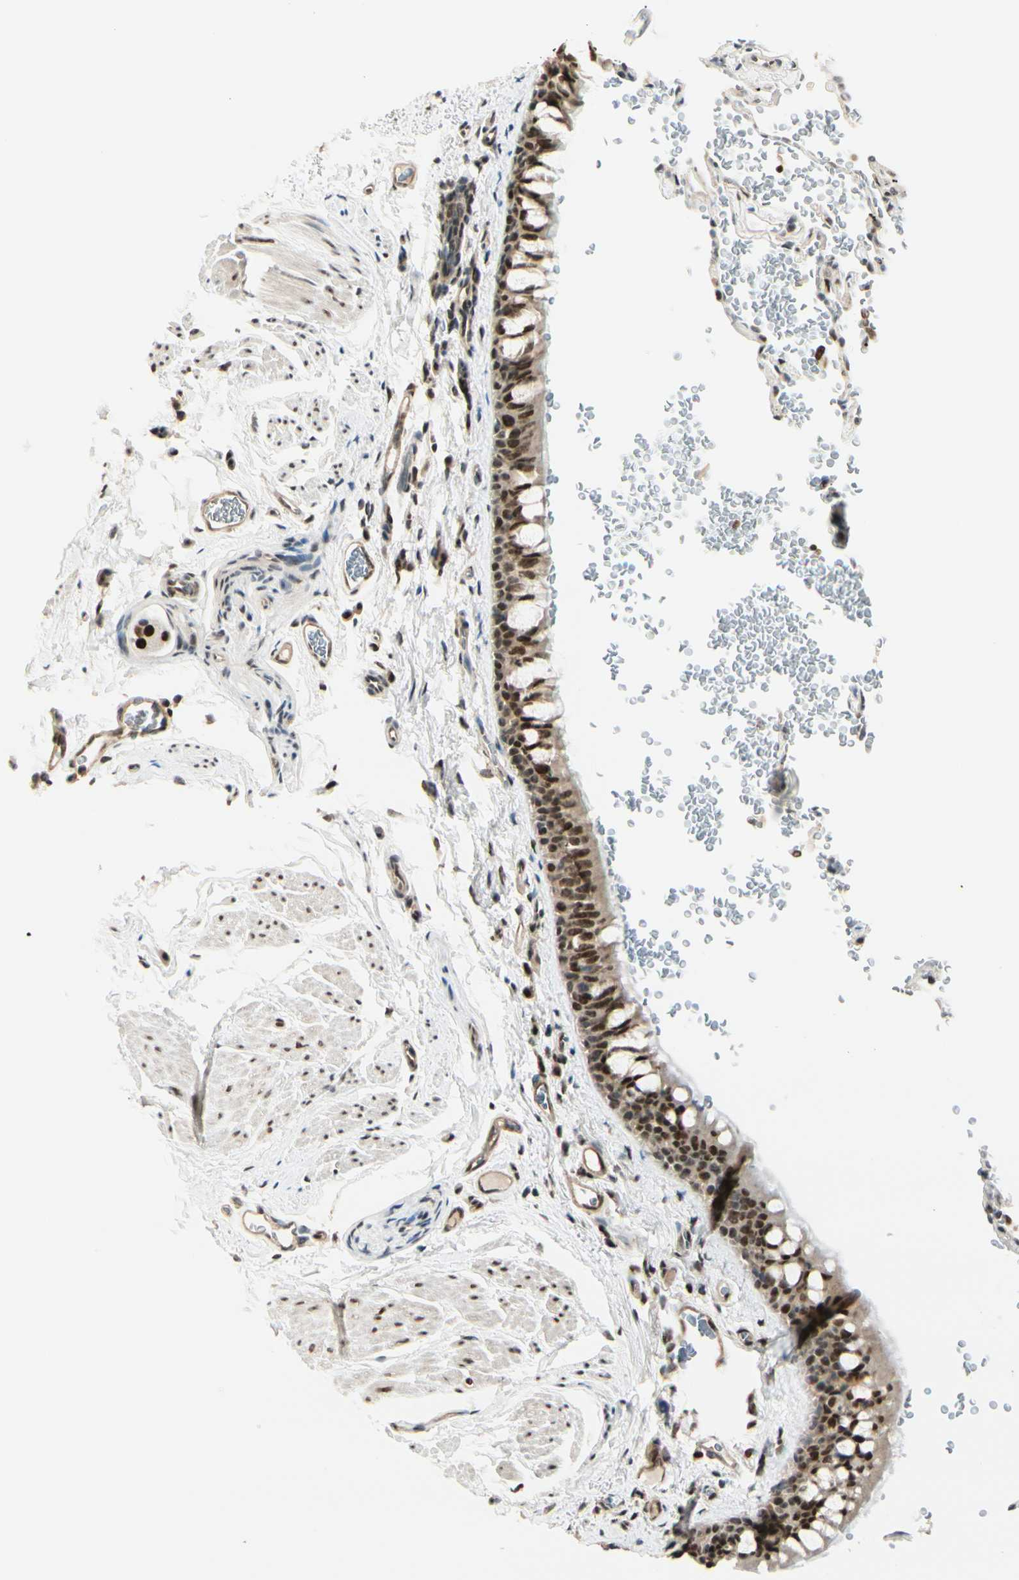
{"staining": {"intensity": "moderate", "quantity": ">75%", "location": "nuclear"}, "tissue": "bronchus", "cell_type": "Respiratory epithelial cells", "image_type": "normal", "snomed": [{"axis": "morphology", "description": "Normal tissue, NOS"}, {"axis": "morphology", "description": "Malignant melanoma, Metastatic site"}, {"axis": "topography", "description": "Bronchus"}, {"axis": "topography", "description": "Lung"}], "caption": "A medium amount of moderate nuclear expression is present in approximately >75% of respiratory epithelial cells in normal bronchus. (DAB IHC, brown staining for protein, blue staining for nuclei).", "gene": "SUFU", "patient": {"sex": "male", "age": 64}}